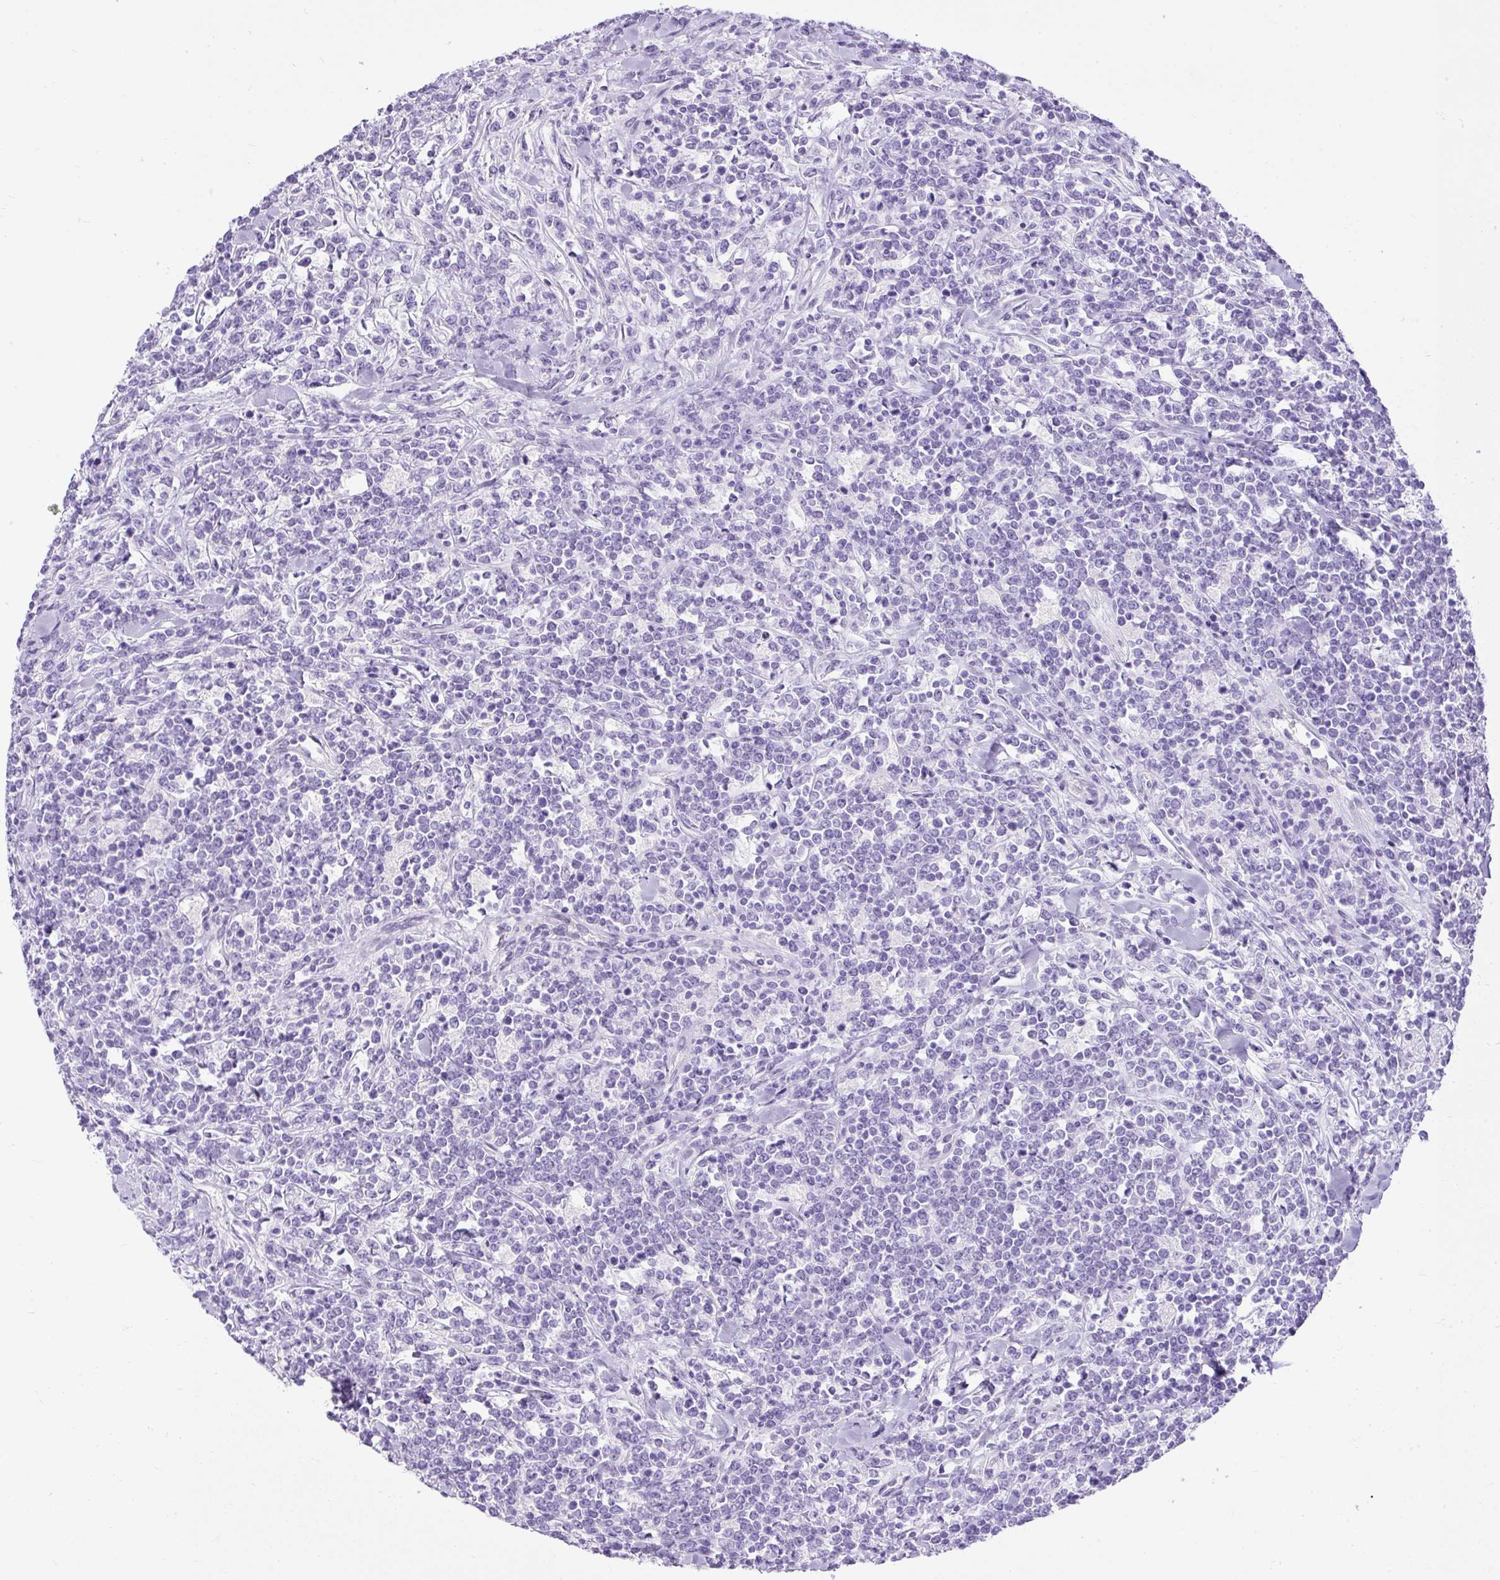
{"staining": {"intensity": "negative", "quantity": "none", "location": "none"}, "tissue": "lymphoma", "cell_type": "Tumor cells", "image_type": "cancer", "snomed": [{"axis": "morphology", "description": "Malignant lymphoma, non-Hodgkin's type, High grade"}, {"axis": "topography", "description": "Small intestine"}, {"axis": "topography", "description": "Colon"}], "caption": "High magnification brightfield microscopy of lymphoma stained with DAB (3,3'-diaminobenzidine) (brown) and counterstained with hematoxylin (blue): tumor cells show no significant positivity.", "gene": "UPP1", "patient": {"sex": "male", "age": 8}}